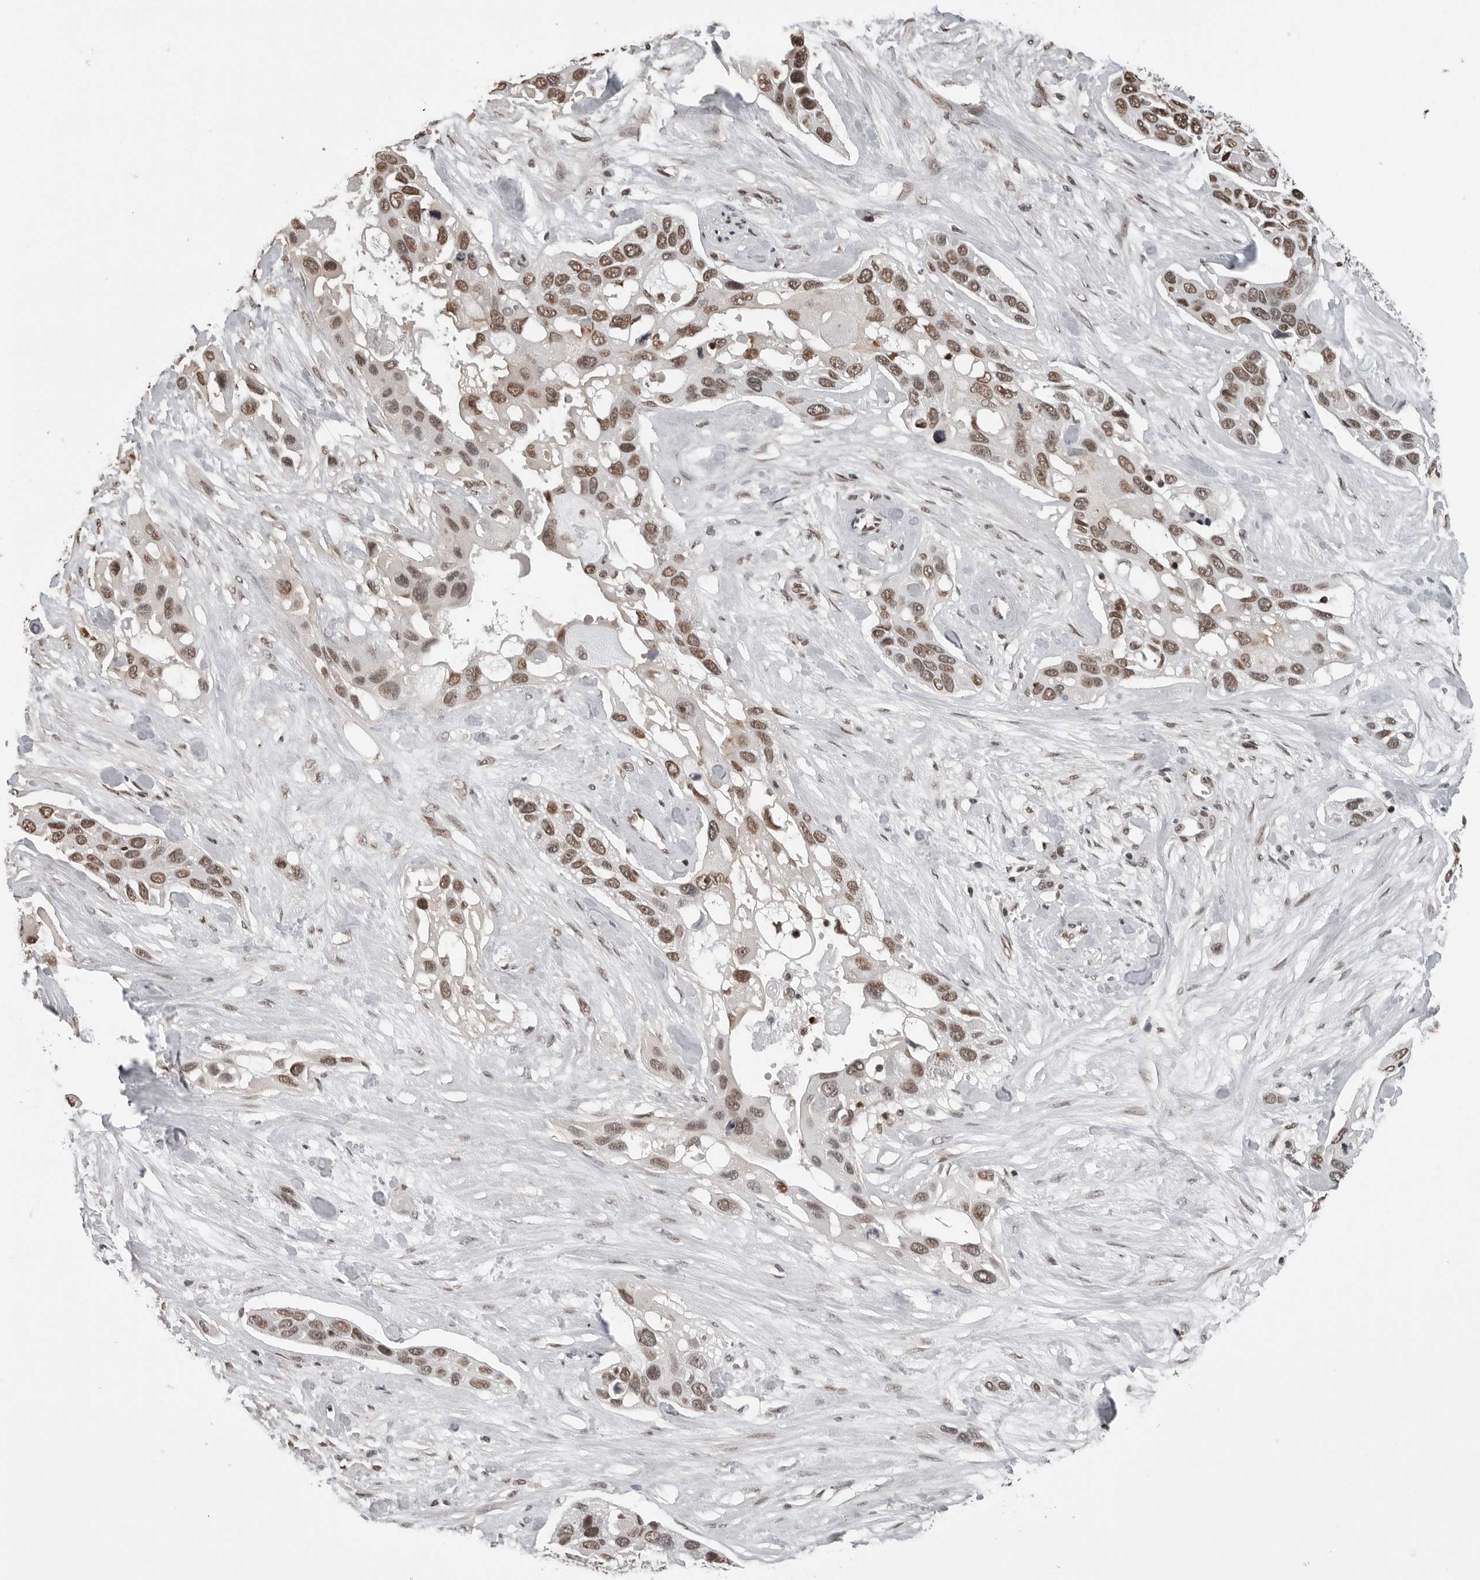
{"staining": {"intensity": "moderate", "quantity": ">75%", "location": "nuclear"}, "tissue": "pancreatic cancer", "cell_type": "Tumor cells", "image_type": "cancer", "snomed": [{"axis": "morphology", "description": "Adenocarcinoma, NOS"}, {"axis": "topography", "description": "Pancreas"}], "caption": "Adenocarcinoma (pancreatic) stained with DAB immunohistochemistry (IHC) shows medium levels of moderate nuclear positivity in approximately >75% of tumor cells.", "gene": "ORC1", "patient": {"sex": "female", "age": 60}}